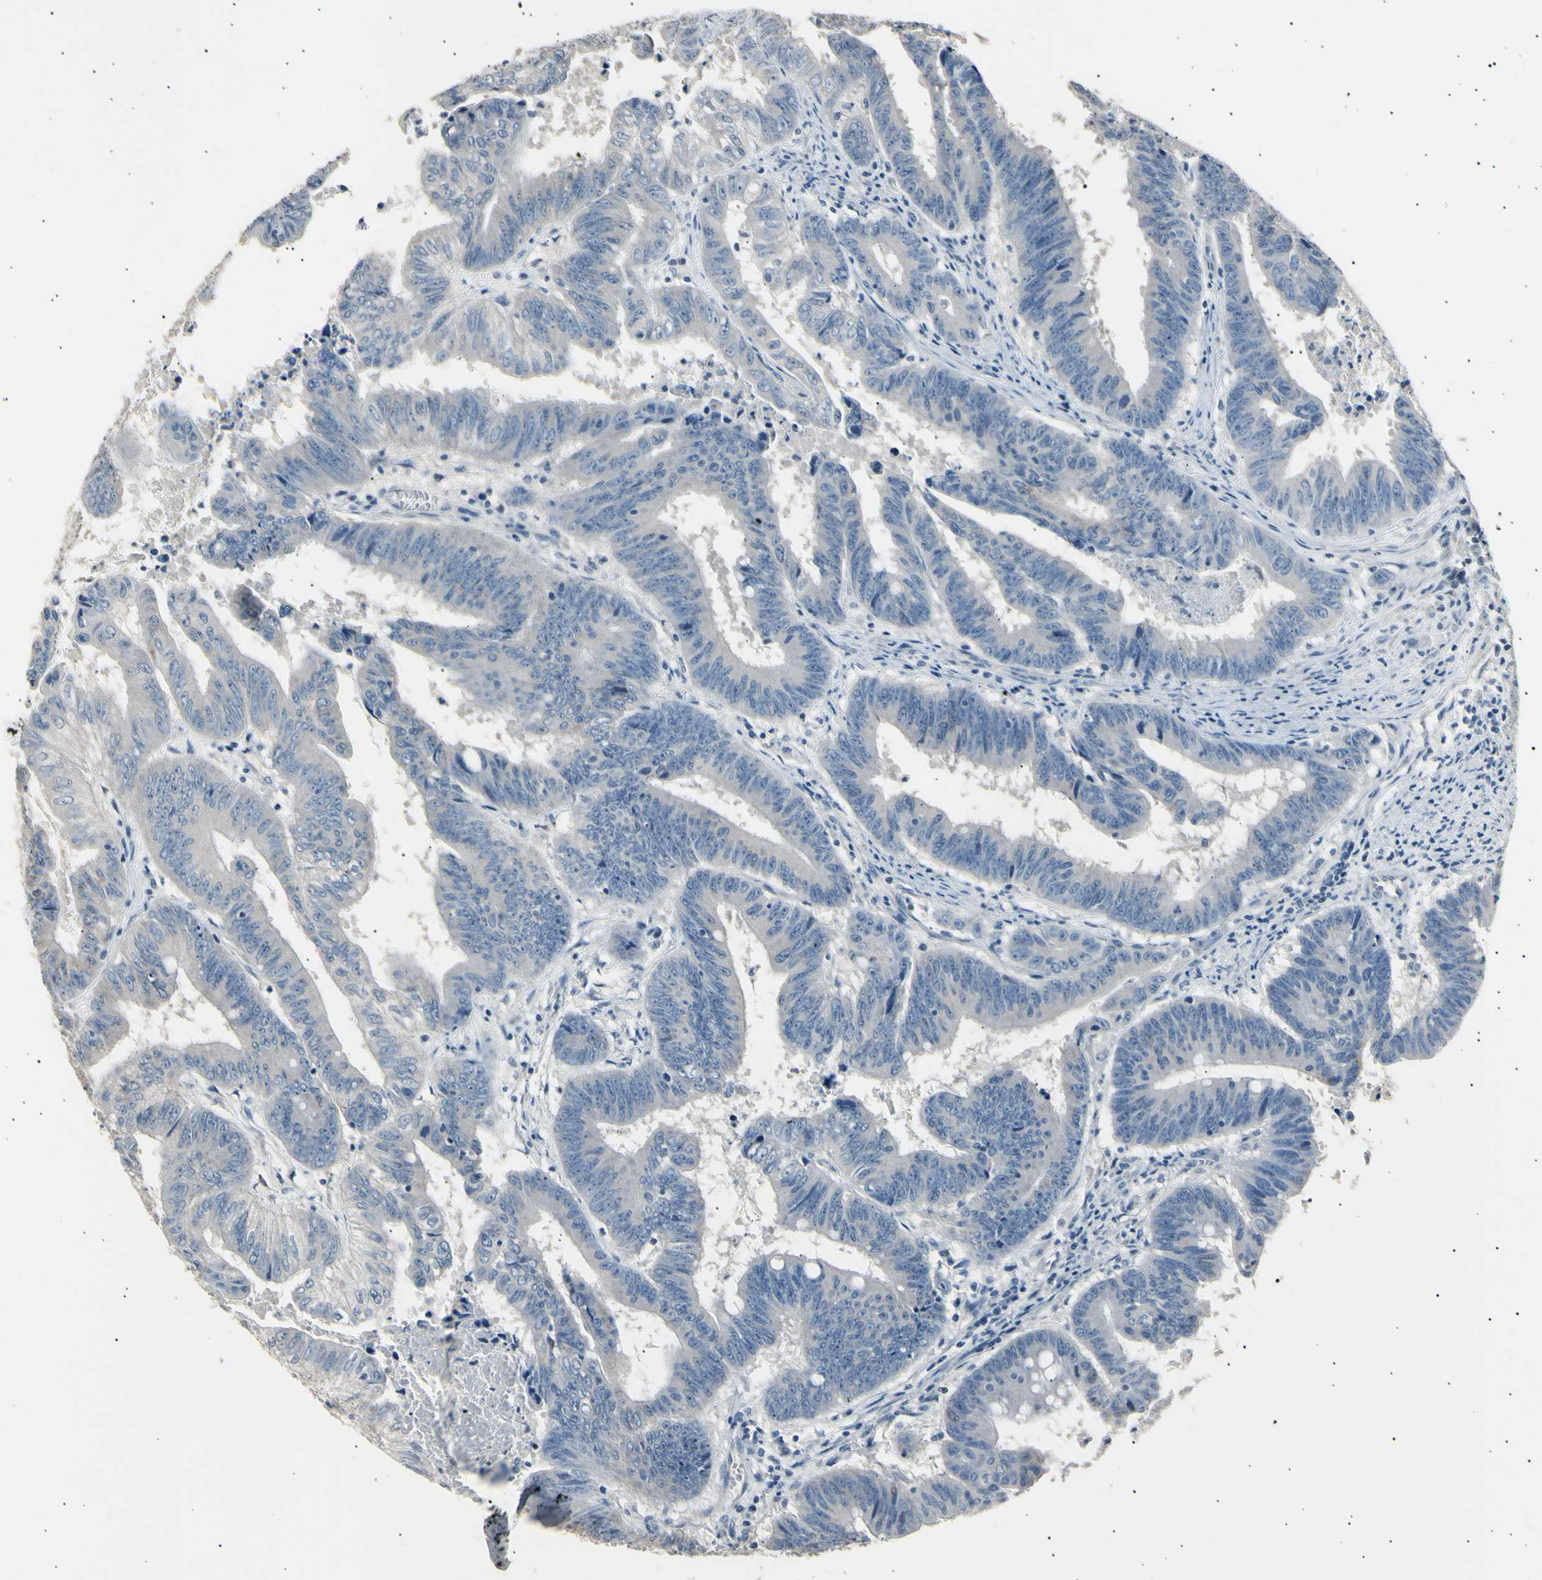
{"staining": {"intensity": "negative", "quantity": "none", "location": "none"}, "tissue": "colorectal cancer", "cell_type": "Tumor cells", "image_type": "cancer", "snomed": [{"axis": "morphology", "description": "Adenocarcinoma, NOS"}, {"axis": "topography", "description": "Colon"}], "caption": "There is no significant staining in tumor cells of adenocarcinoma (colorectal).", "gene": "LDLR", "patient": {"sex": "male", "age": 45}}